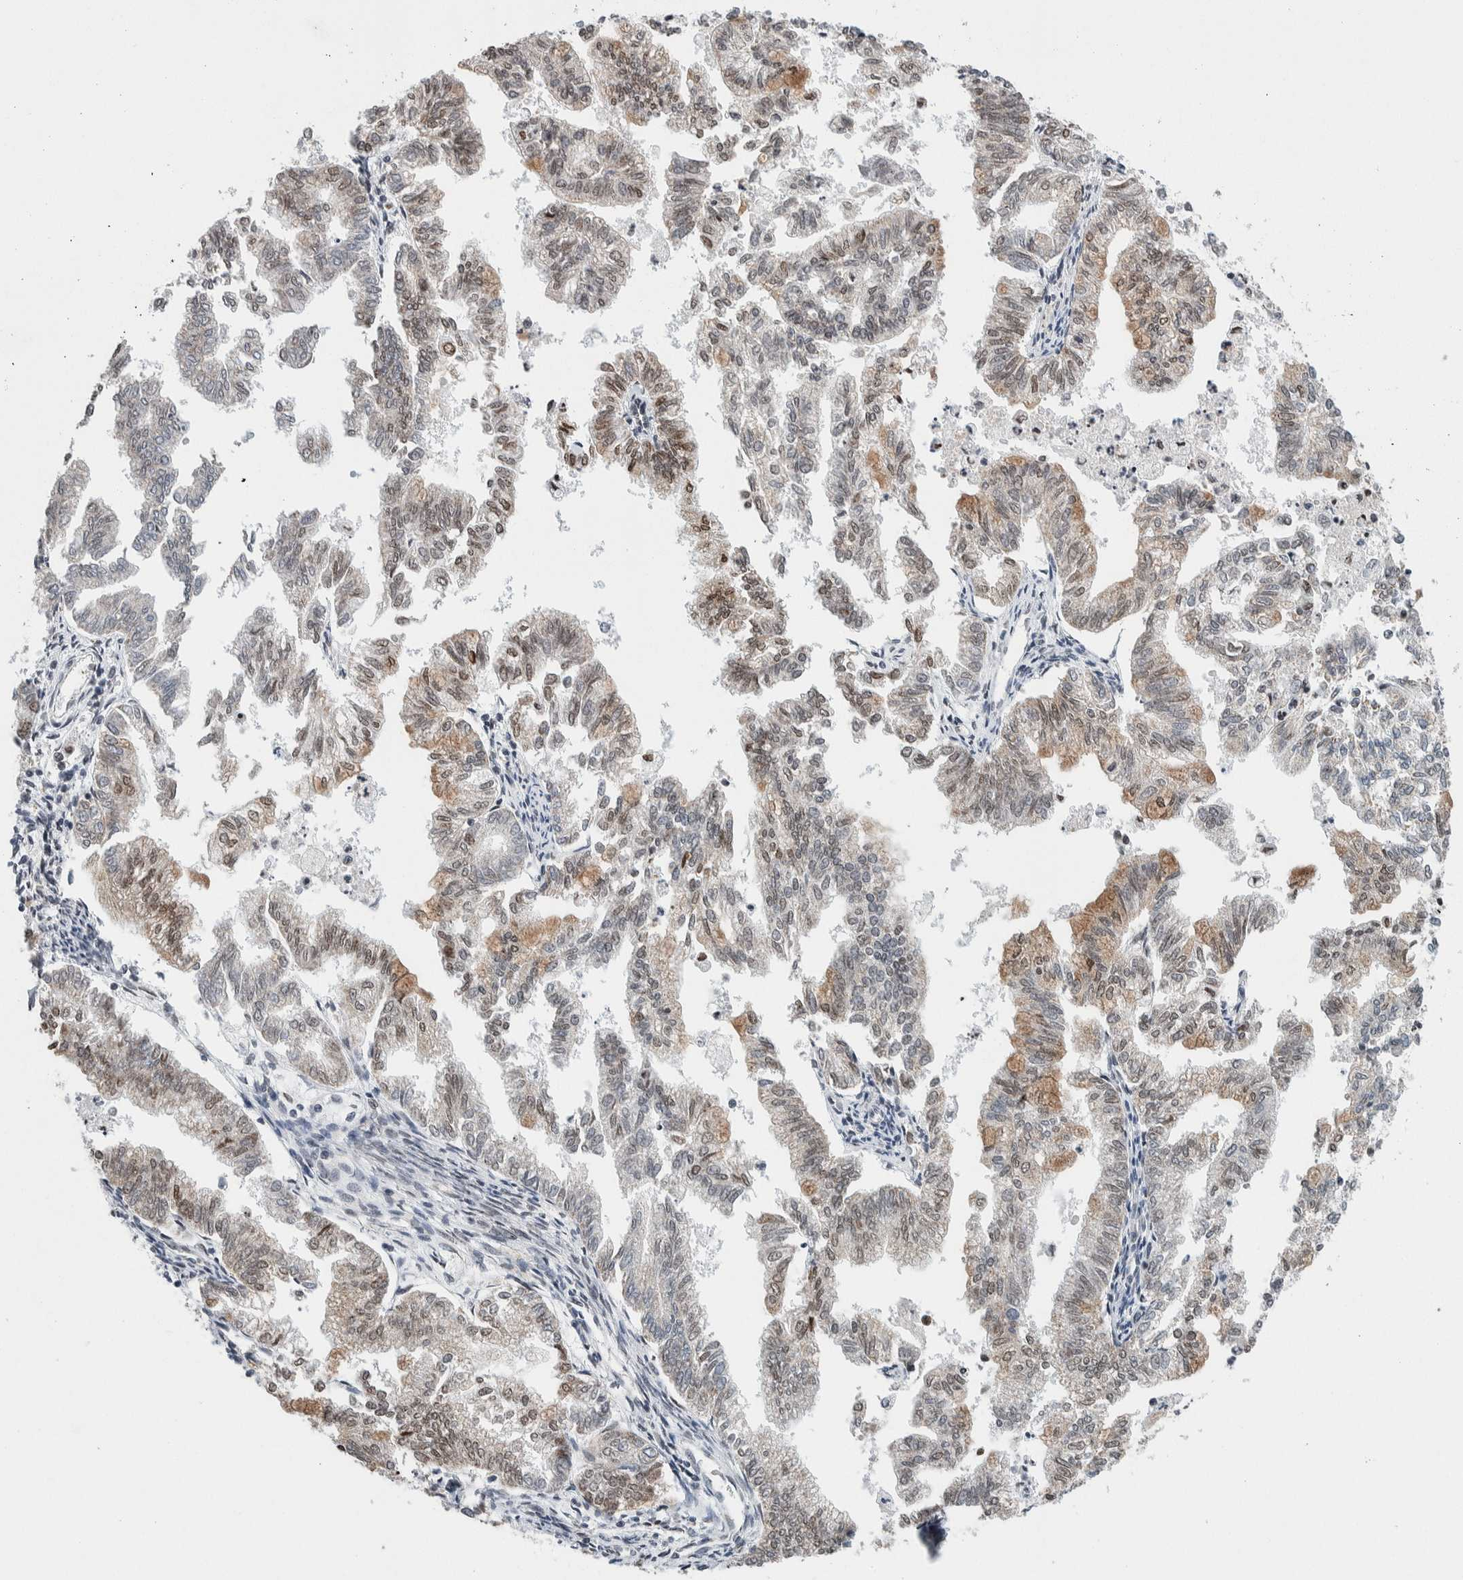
{"staining": {"intensity": "moderate", "quantity": "<25%", "location": "cytoplasmic/membranous,nuclear"}, "tissue": "endometrial cancer", "cell_type": "Tumor cells", "image_type": "cancer", "snomed": [{"axis": "morphology", "description": "Necrosis, NOS"}, {"axis": "morphology", "description": "Adenocarcinoma, NOS"}, {"axis": "topography", "description": "Endometrium"}], "caption": "Immunohistochemistry (IHC) image of human endometrial adenocarcinoma stained for a protein (brown), which displays low levels of moderate cytoplasmic/membranous and nuclear positivity in about <25% of tumor cells.", "gene": "NEUROD1", "patient": {"sex": "female", "age": 79}}